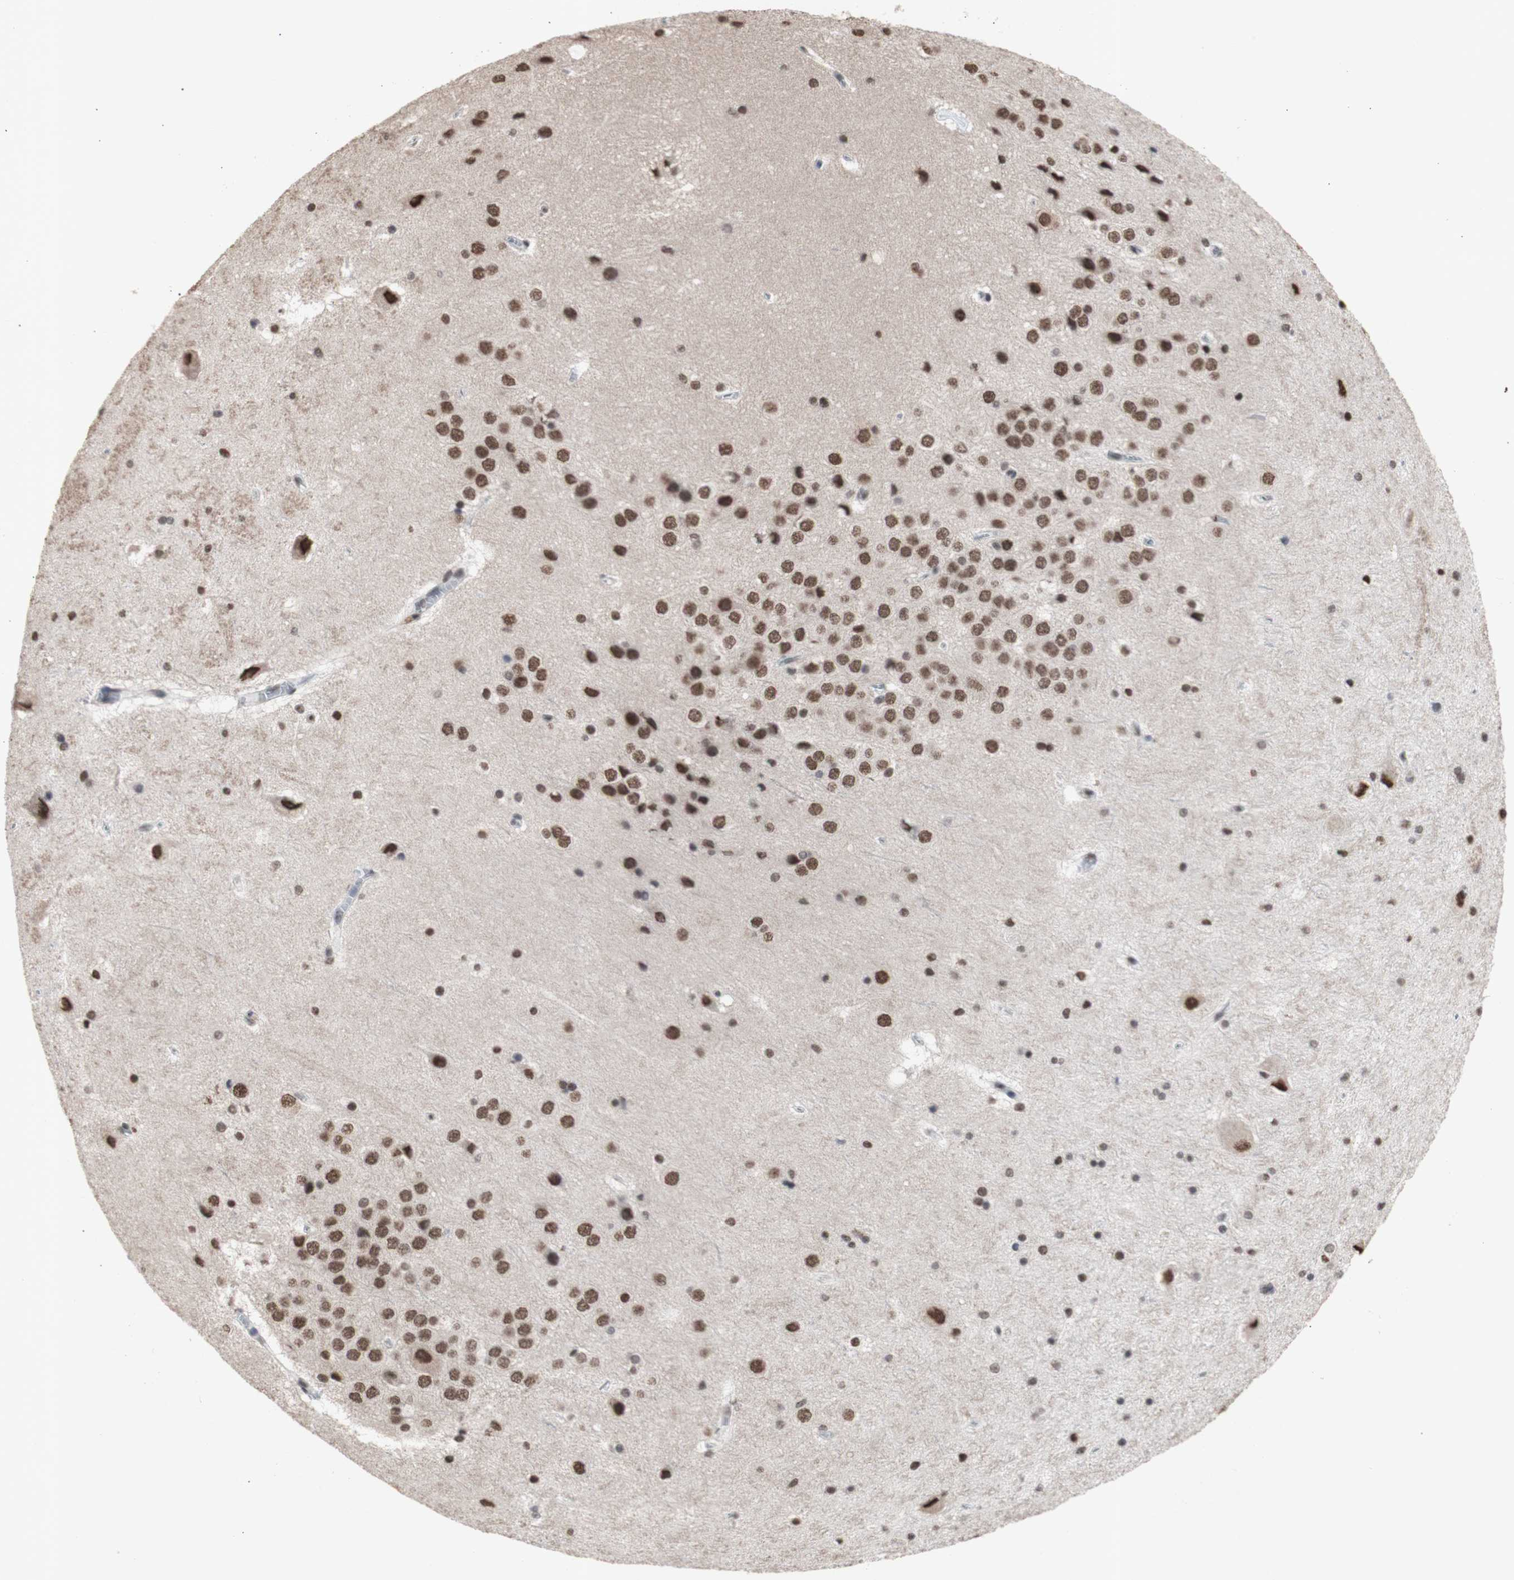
{"staining": {"intensity": "moderate", "quantity": "<25%", "location": "nuclear"}, "tissue": "hippocampus", "cell_type": "Glial cells", "image_type": "normal", "snomed": [{"axis": "morphology", "description": "Normal tissue, NOS"}, {"axis": "topography", "description": "Hippocampus"}], "caption": "Hippocampus stained with immunohistochemistry (IHC) exhibits moderate nuclear expression in approximately <25% of glial cells.", "gene": "SFPQ", "patient": {"sex": "female", "age": 19}}